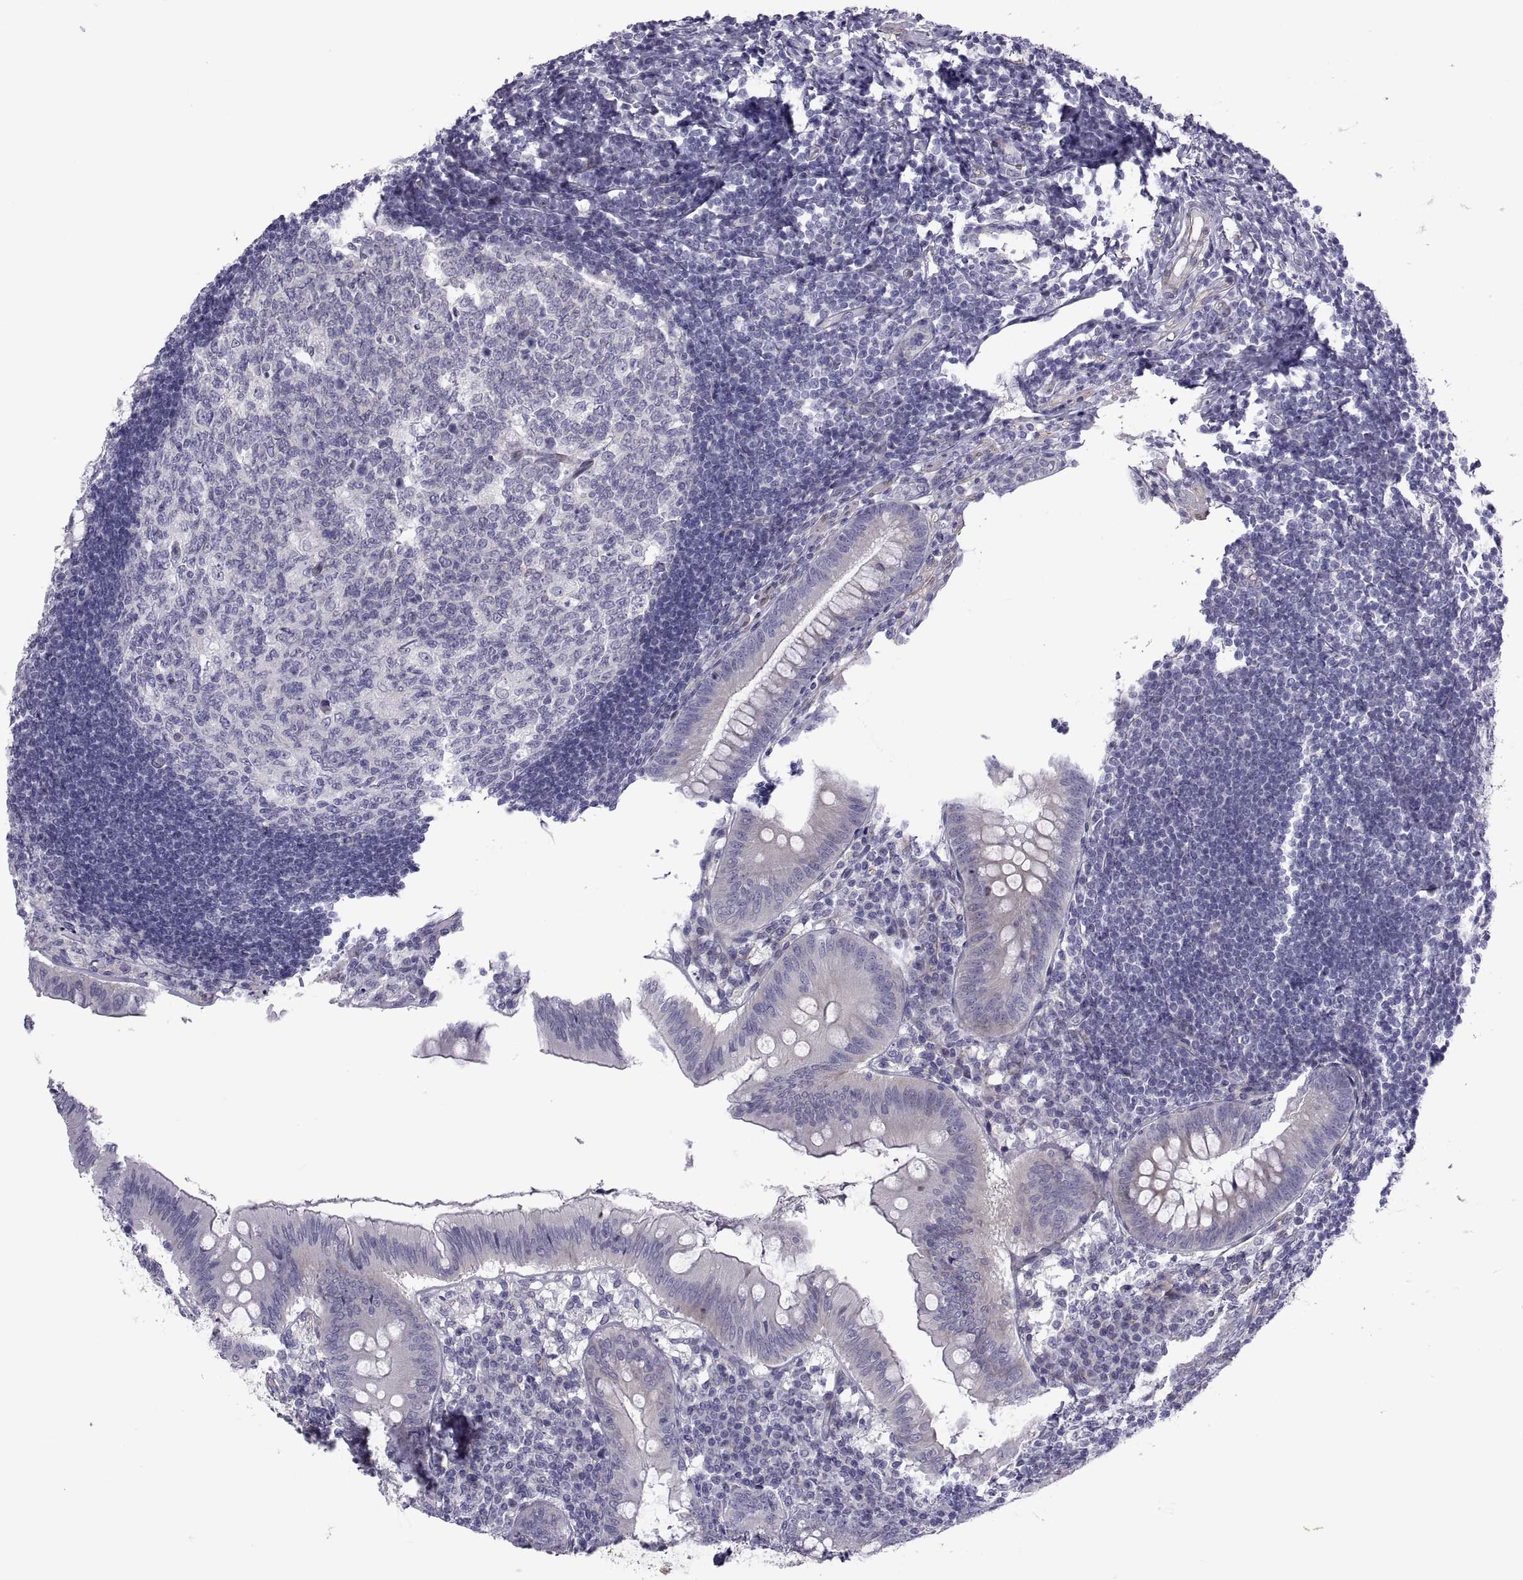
{"staining": {"intensity": "negative", "quantity": "none", "location": "none"}, "tissue": "appendix", "cell_type": "Glandular cells", "image_type": "normal", "snomed": [{"axis": "morphology", "description": "Normal tissue, NOS"}, {"axis": "morphology", "description": "Inflammation, NOS"}, {"axis": "topography", "description": "Appendix"}], "caption": "This is an IHC micrograph of unremarkable human appendix. There is no positivity in glandular cells.", "gene": "TMEM158", "patient": {"sex": "male", "age": 16}}